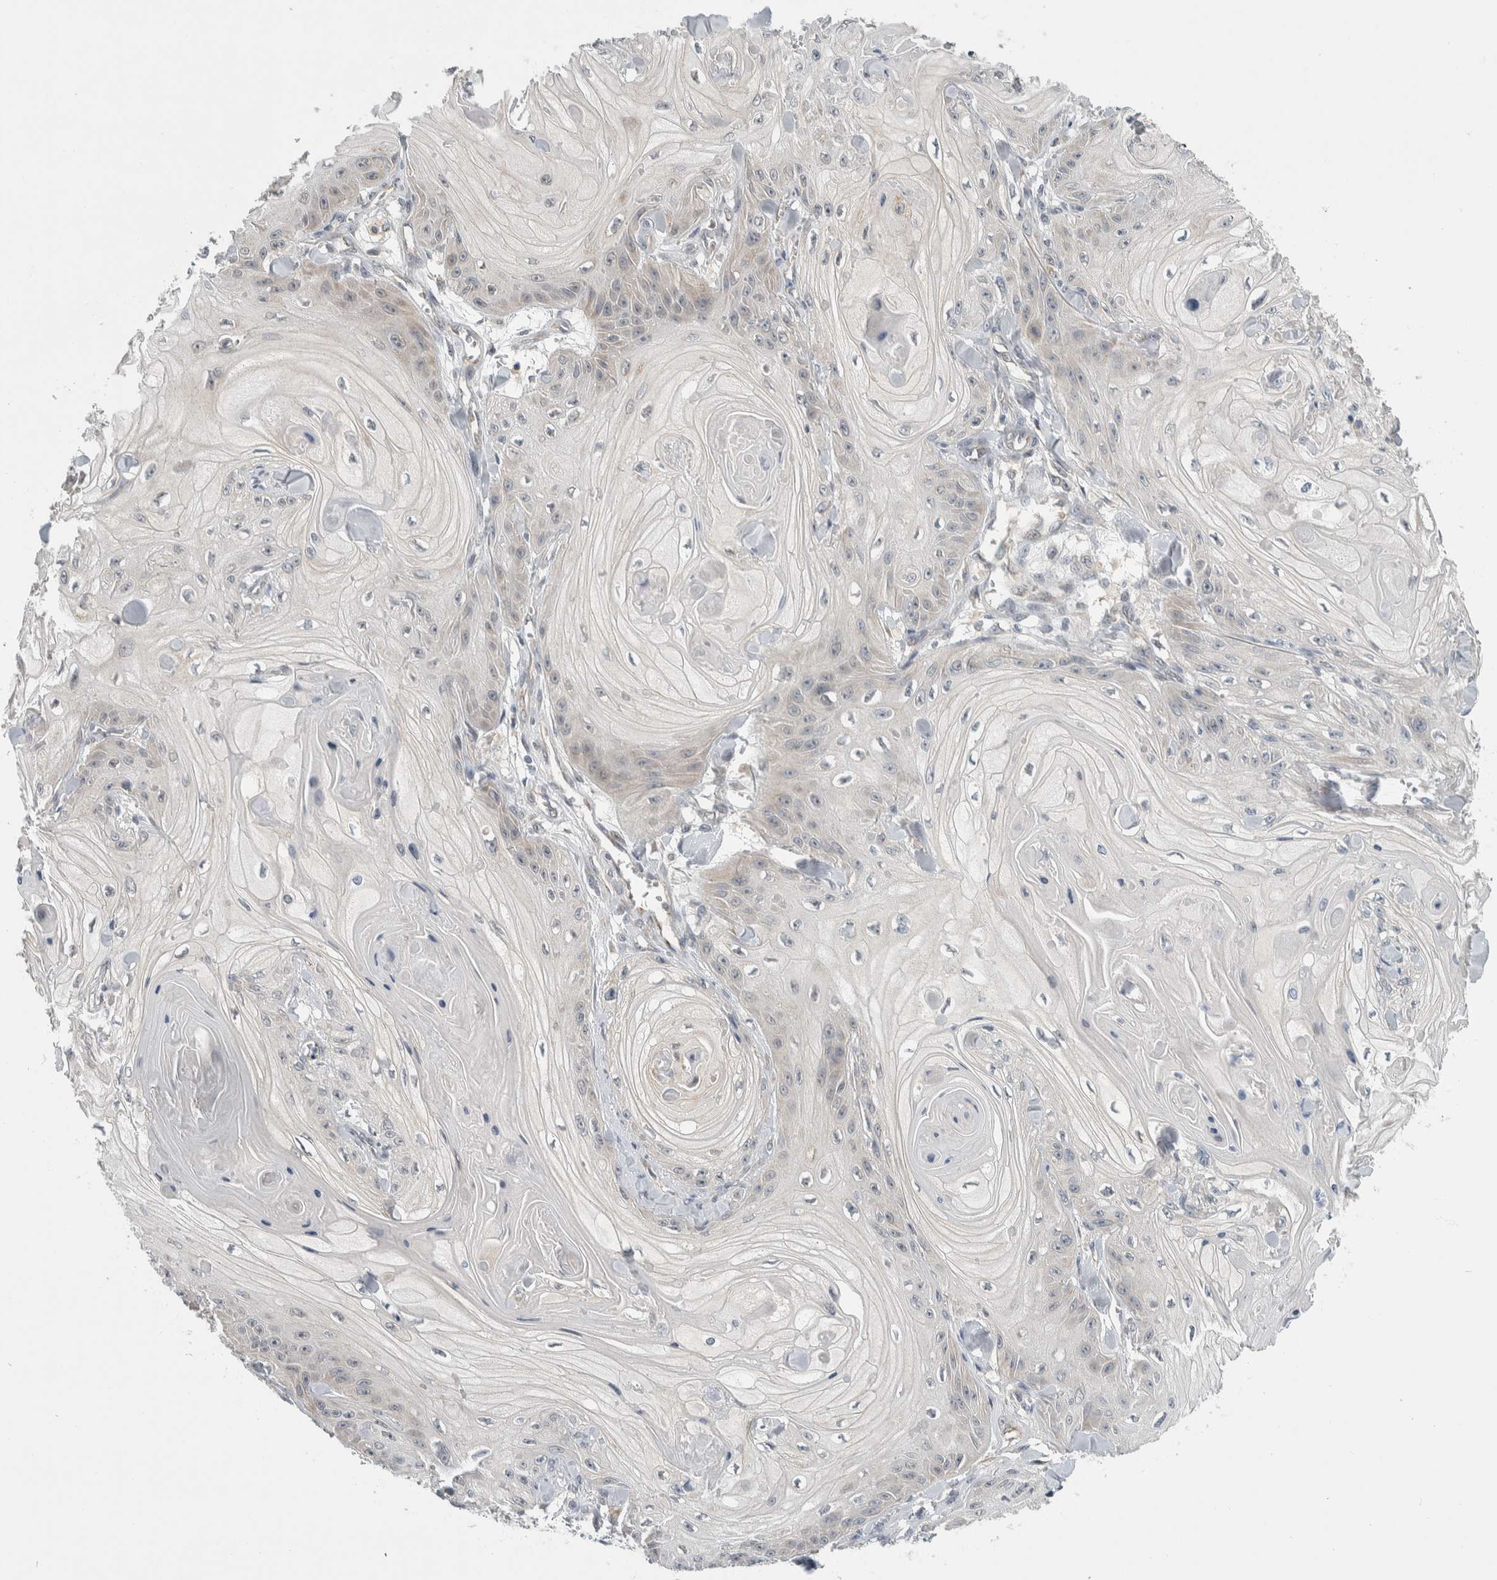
{"staining": {"intensity": "negative", "quantity": "none", "location": "none"}, "tissue": "skin cancer", "cell_type": "Tumor cells", "image_type": "cancer", "snomed": [{"axis": "morphology", "description": "Squamous cell carcinoma, NOS"}, {"axis": "topography", "description": "Skin"}], "caption": "Squamous cell carcinoma (skin) was stained to show a protein in brown. There is no significant expression in tumor cells.", "gene": "SHPK", "patient": {"sex": "male", "age": 74}}